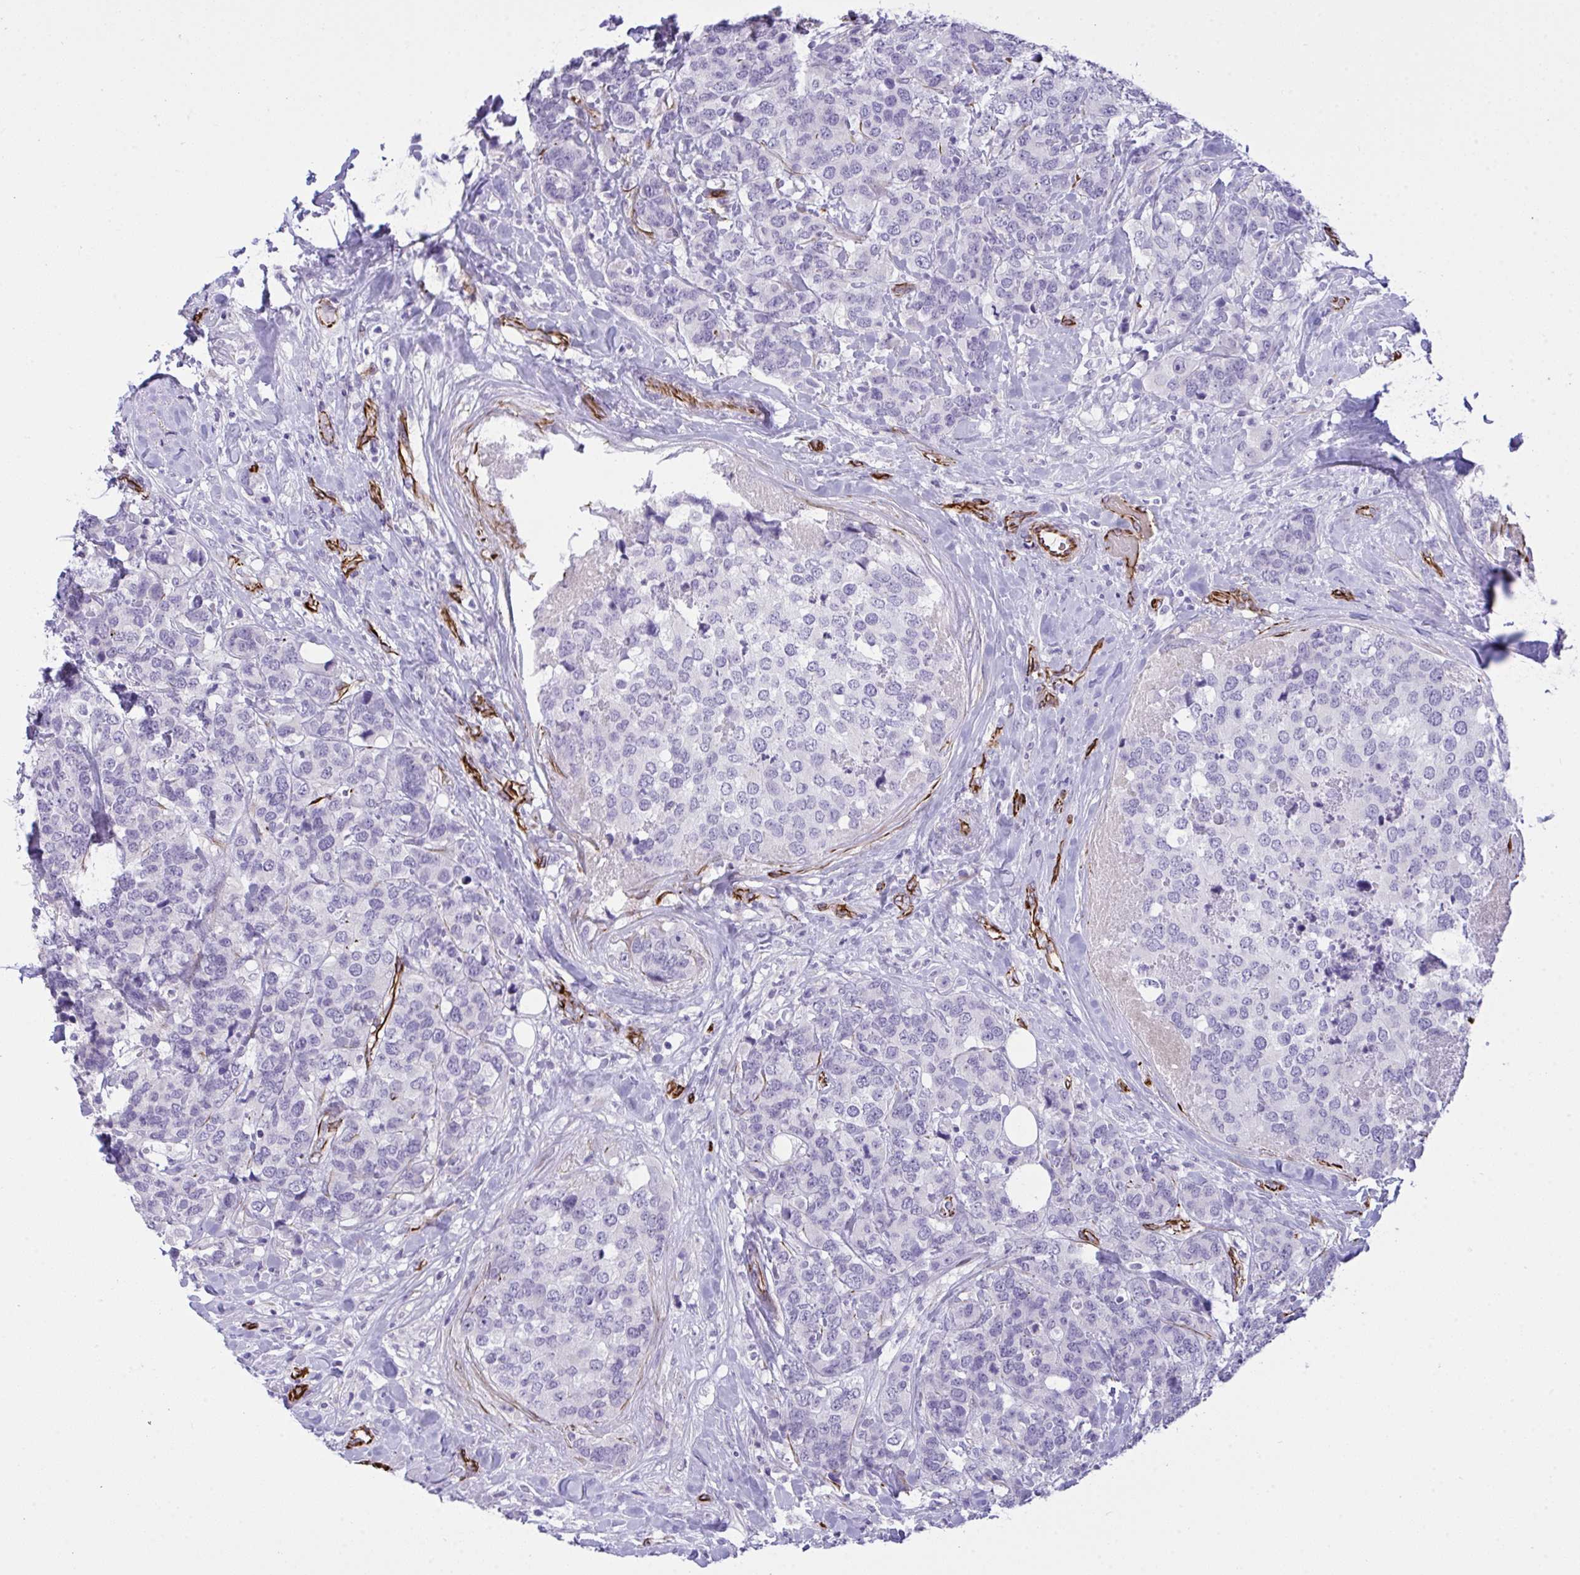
{"staining": {"intensity": "negative", "quantity": "none", "location": "none"}, "tissue": "breast cancer", "cell_type": "Tumor cells", "image_type": "cancer", "snomed": [{"axis": "morphology", "description": "Lobular carcinoma"}, {"axis": "topography", "description": "Breast"}], "caption": "Immunohistochemistry (IHC) image of neoplastic tissue: breast cancer stained with DAB demonstrates no significant protein expression in tumor cells.", "gene": "SLC35B1", "patient": {"sex": "female", "age": 59}}